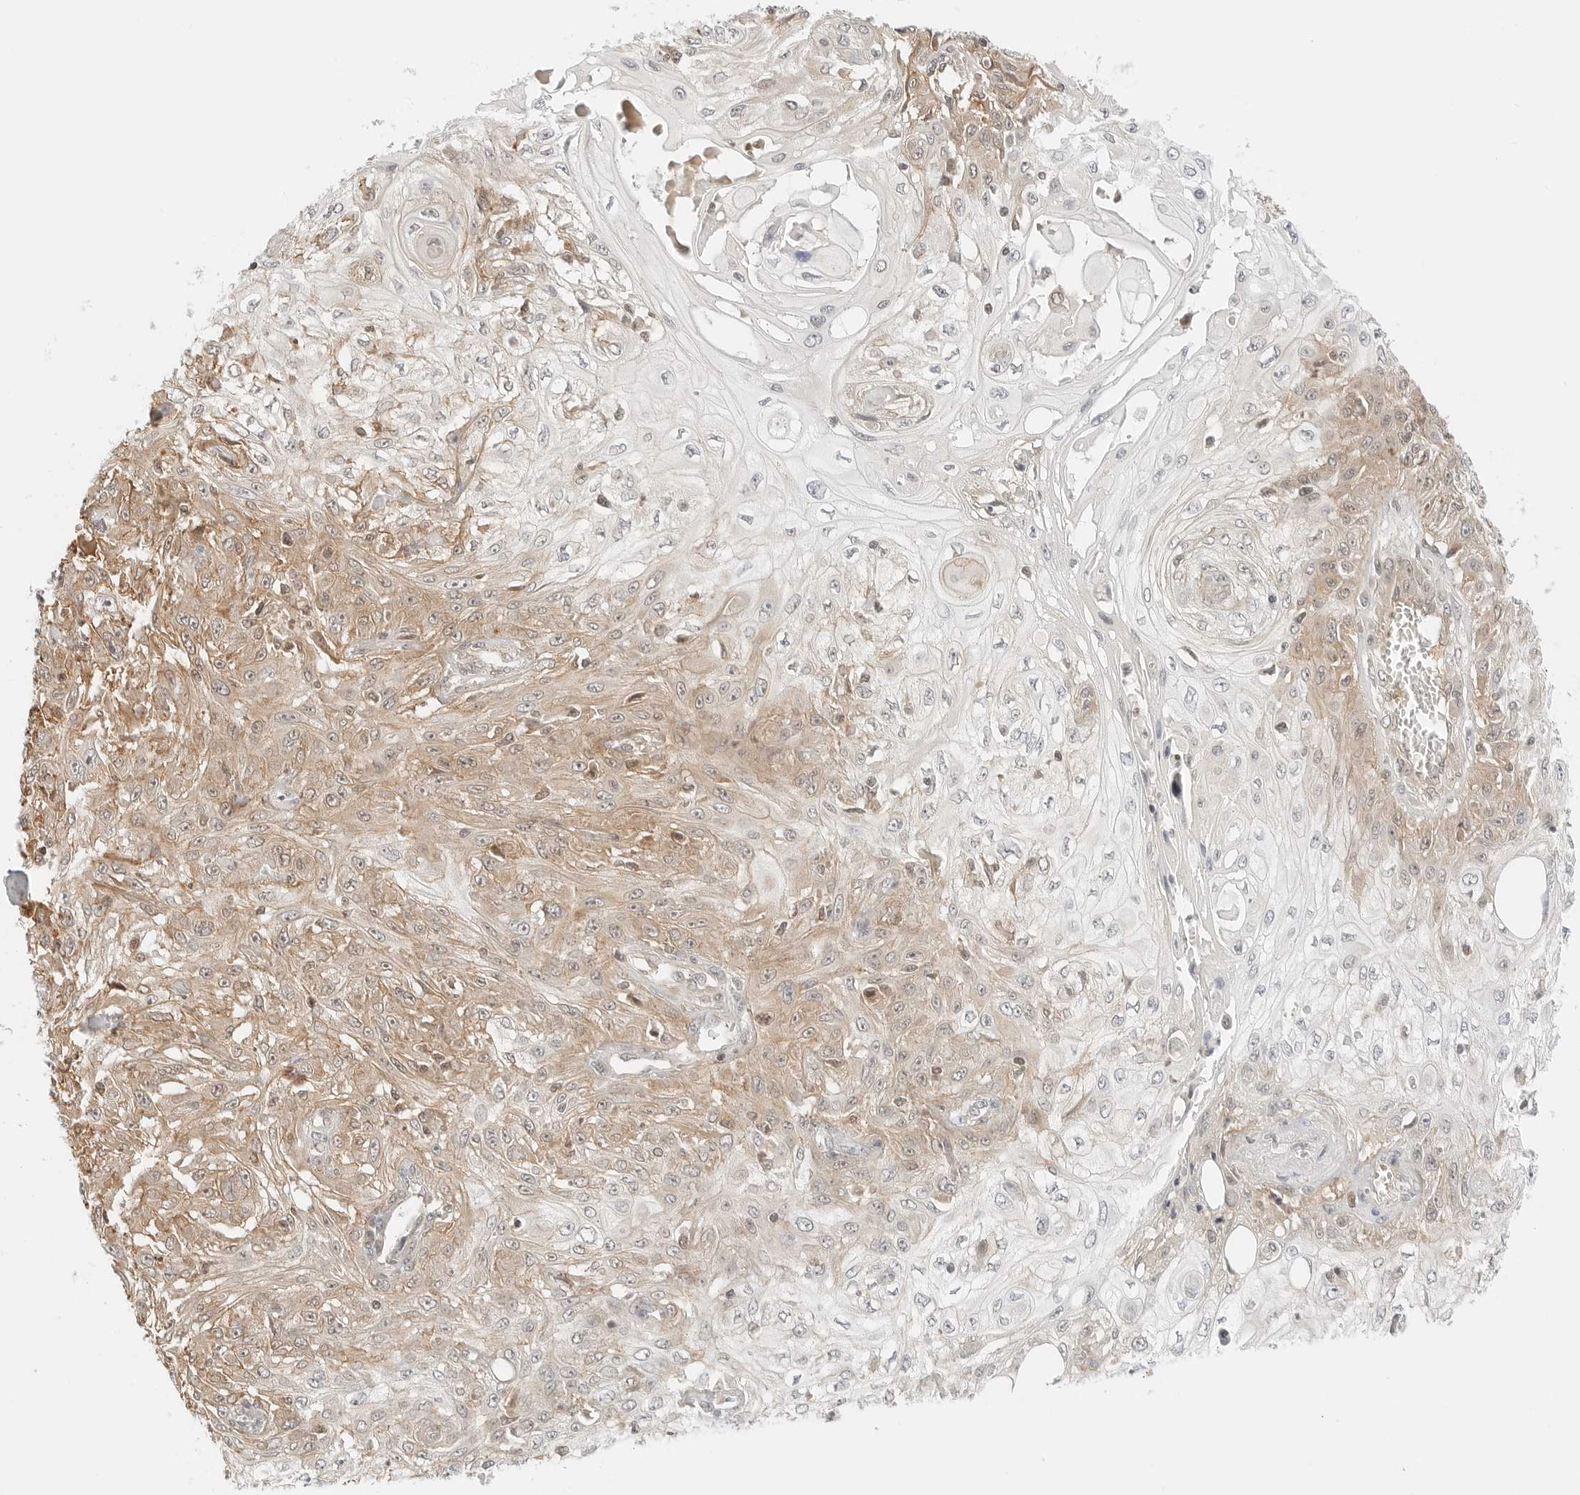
{"staining": {"intensity": "weak", "quantity": ">75%", "location": "cytoplasmic/membranous"}, "tissue": "skin cancer", "cell_type": "Tumor cells", "image_type": "cancer", "snomed": [{"axis": "morphology", "description": "Squamous cell carcinoma, NOS"}, {"axis": "morphology", "description": "Squamous cell carcinoma, metastatic, NOS"}, {"axis": "topography", "description": "Skin"}, {"axis": "topography", "description": "Lymph node"}], "caption": "Immunohistochemical staining of human squamous cell carcinoma (skin) exhibits low levels of weak cytoplasmic/membranous positivity in approximately >75% of tumor cells.", "gene": "IQCC", "patient": {"sex": "male", "age": 75}}